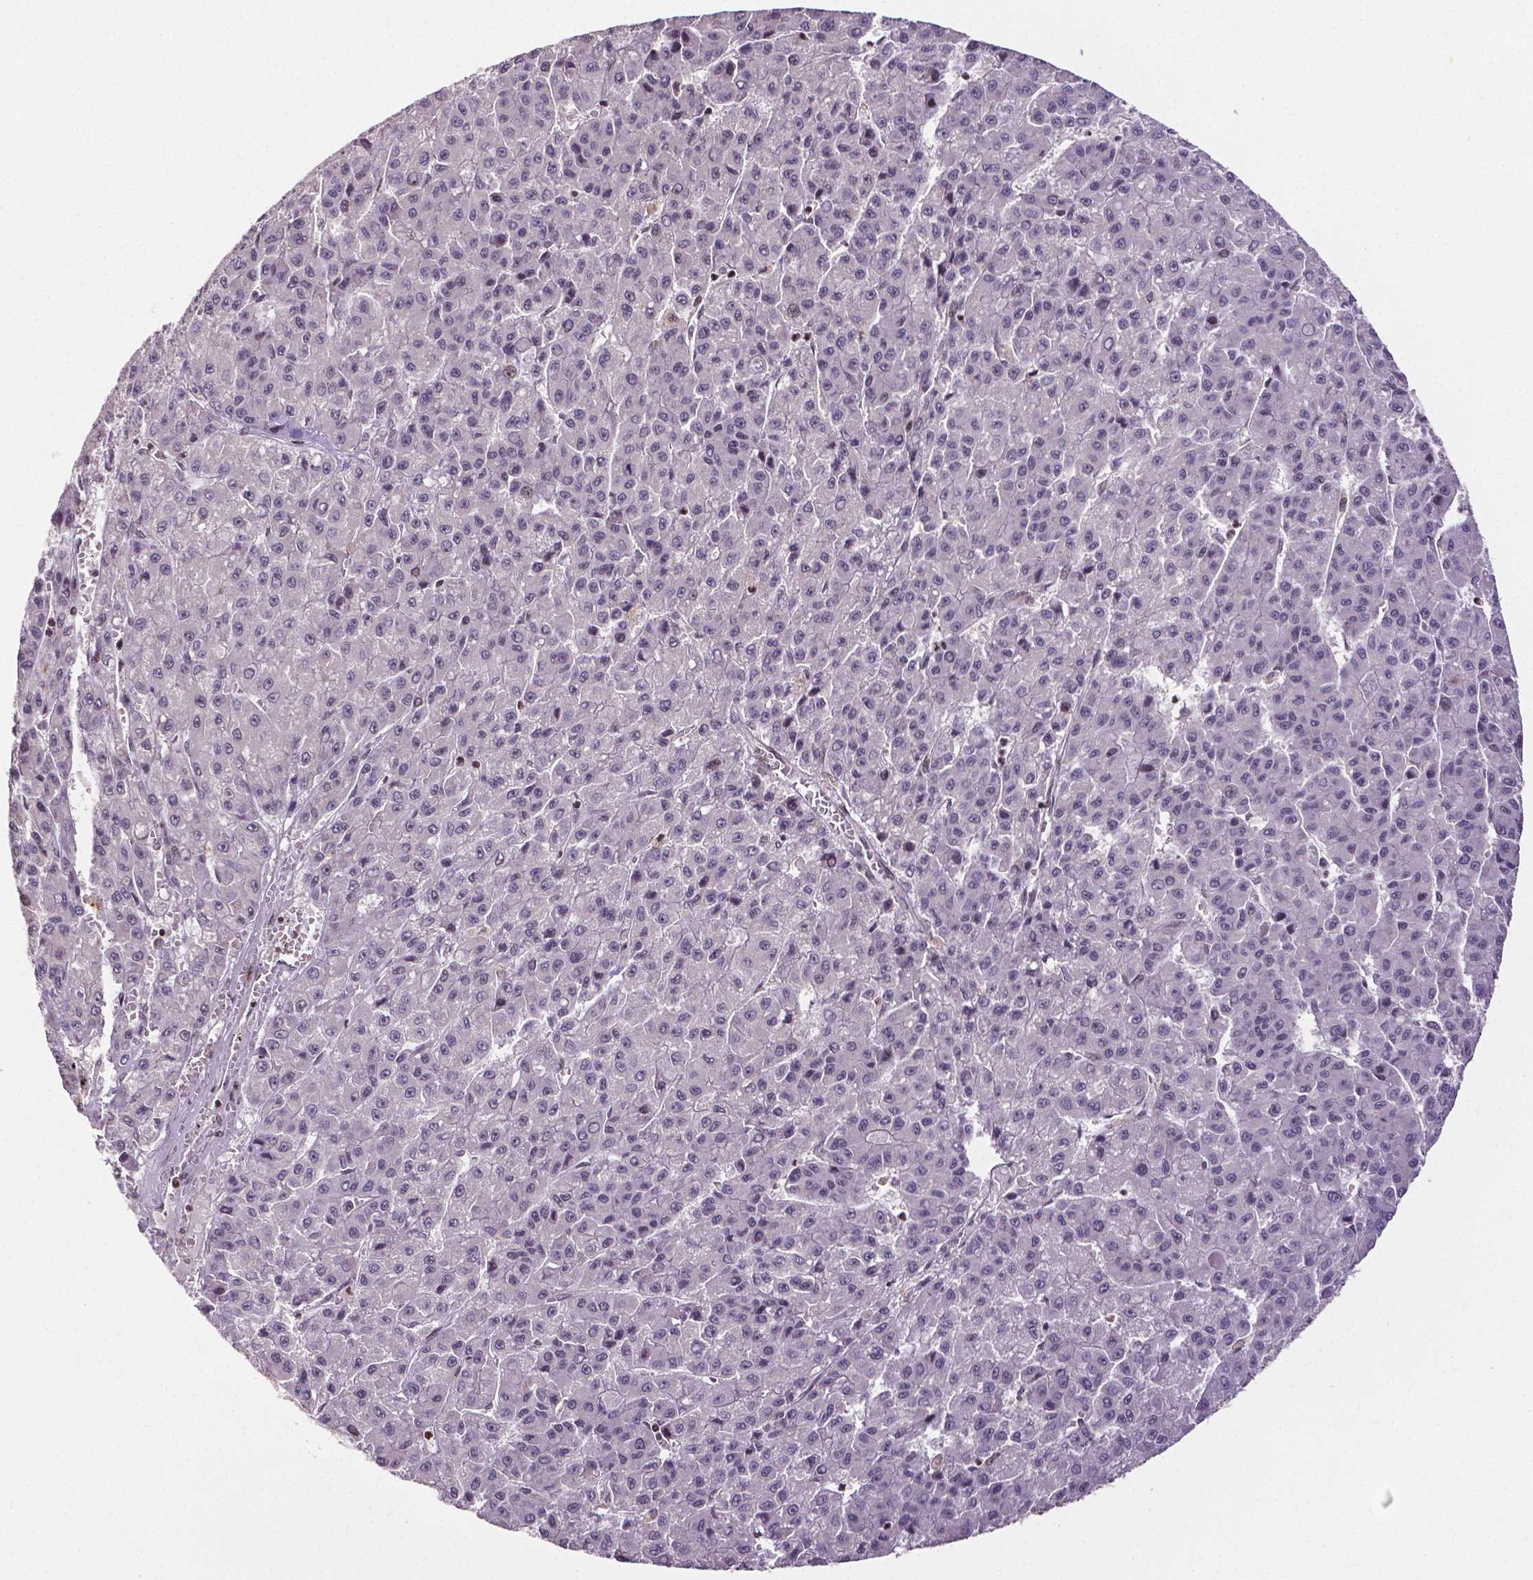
{"staining": {"intensity": "negative", "quantity": "none", "location": "none"}, "tissue": "liver cancer", "cell_type": "Tumor cells", "image_type": "cancer", "snomed": [{"axis": "morphology", "description": "Carcinoma, Hepatocellular, NOS"}, {"axis": "topography", "description": "Liver"}], "caption": "Liver cancer (hepatocellular carcinoma) was stained to show a protein in brown. There is no significant staining in tumor cells. Nuclei are stained in blue.", "gene": "CTCF", "patient": {"sex": "male", "age": 70}}